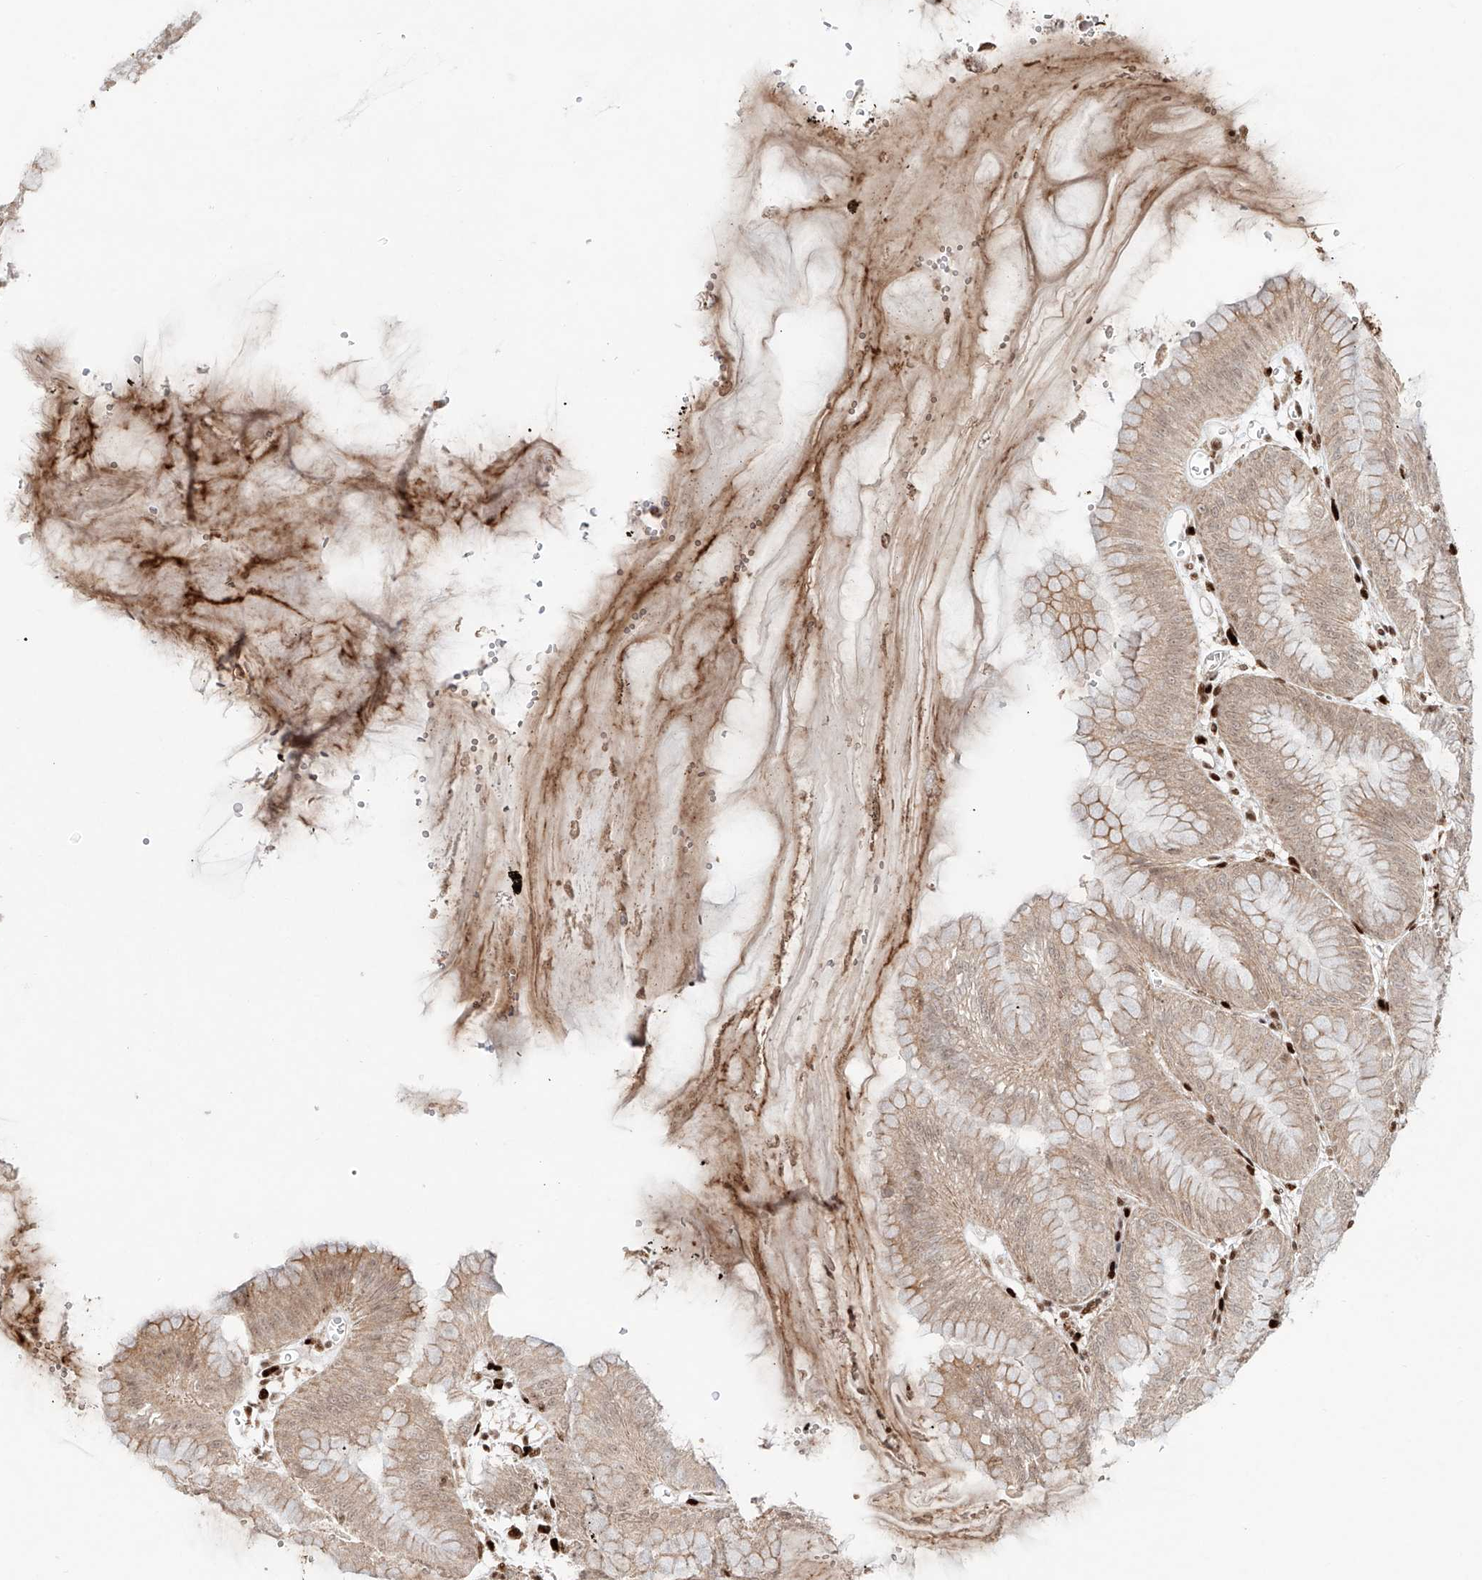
{"staining": {"intensity": "moderate", "quantity": ">75%", "location": "cytoplasmic/membranous,nuclear"}, "tissue": "stomach", "cell_type": "Glandular cells", "image_type": "normal", "snomed": [{"axis": "morphology", "description": "Normal tissue, NOS"}, {"axis": "topography", "description": "Stomach, lower"}], "caption": "Brown immunohistochemical staining in benign stomach reveals moderate cytoplasmic/membranous,nuclear expression in approximately >75% of glandular cells. (DAB (3,3'-diaminobenzidine) IHC with brightfield microscopy, high magnification).", "gene": "DZIP1L", "patient": {"sex": "male", "age": 71}}